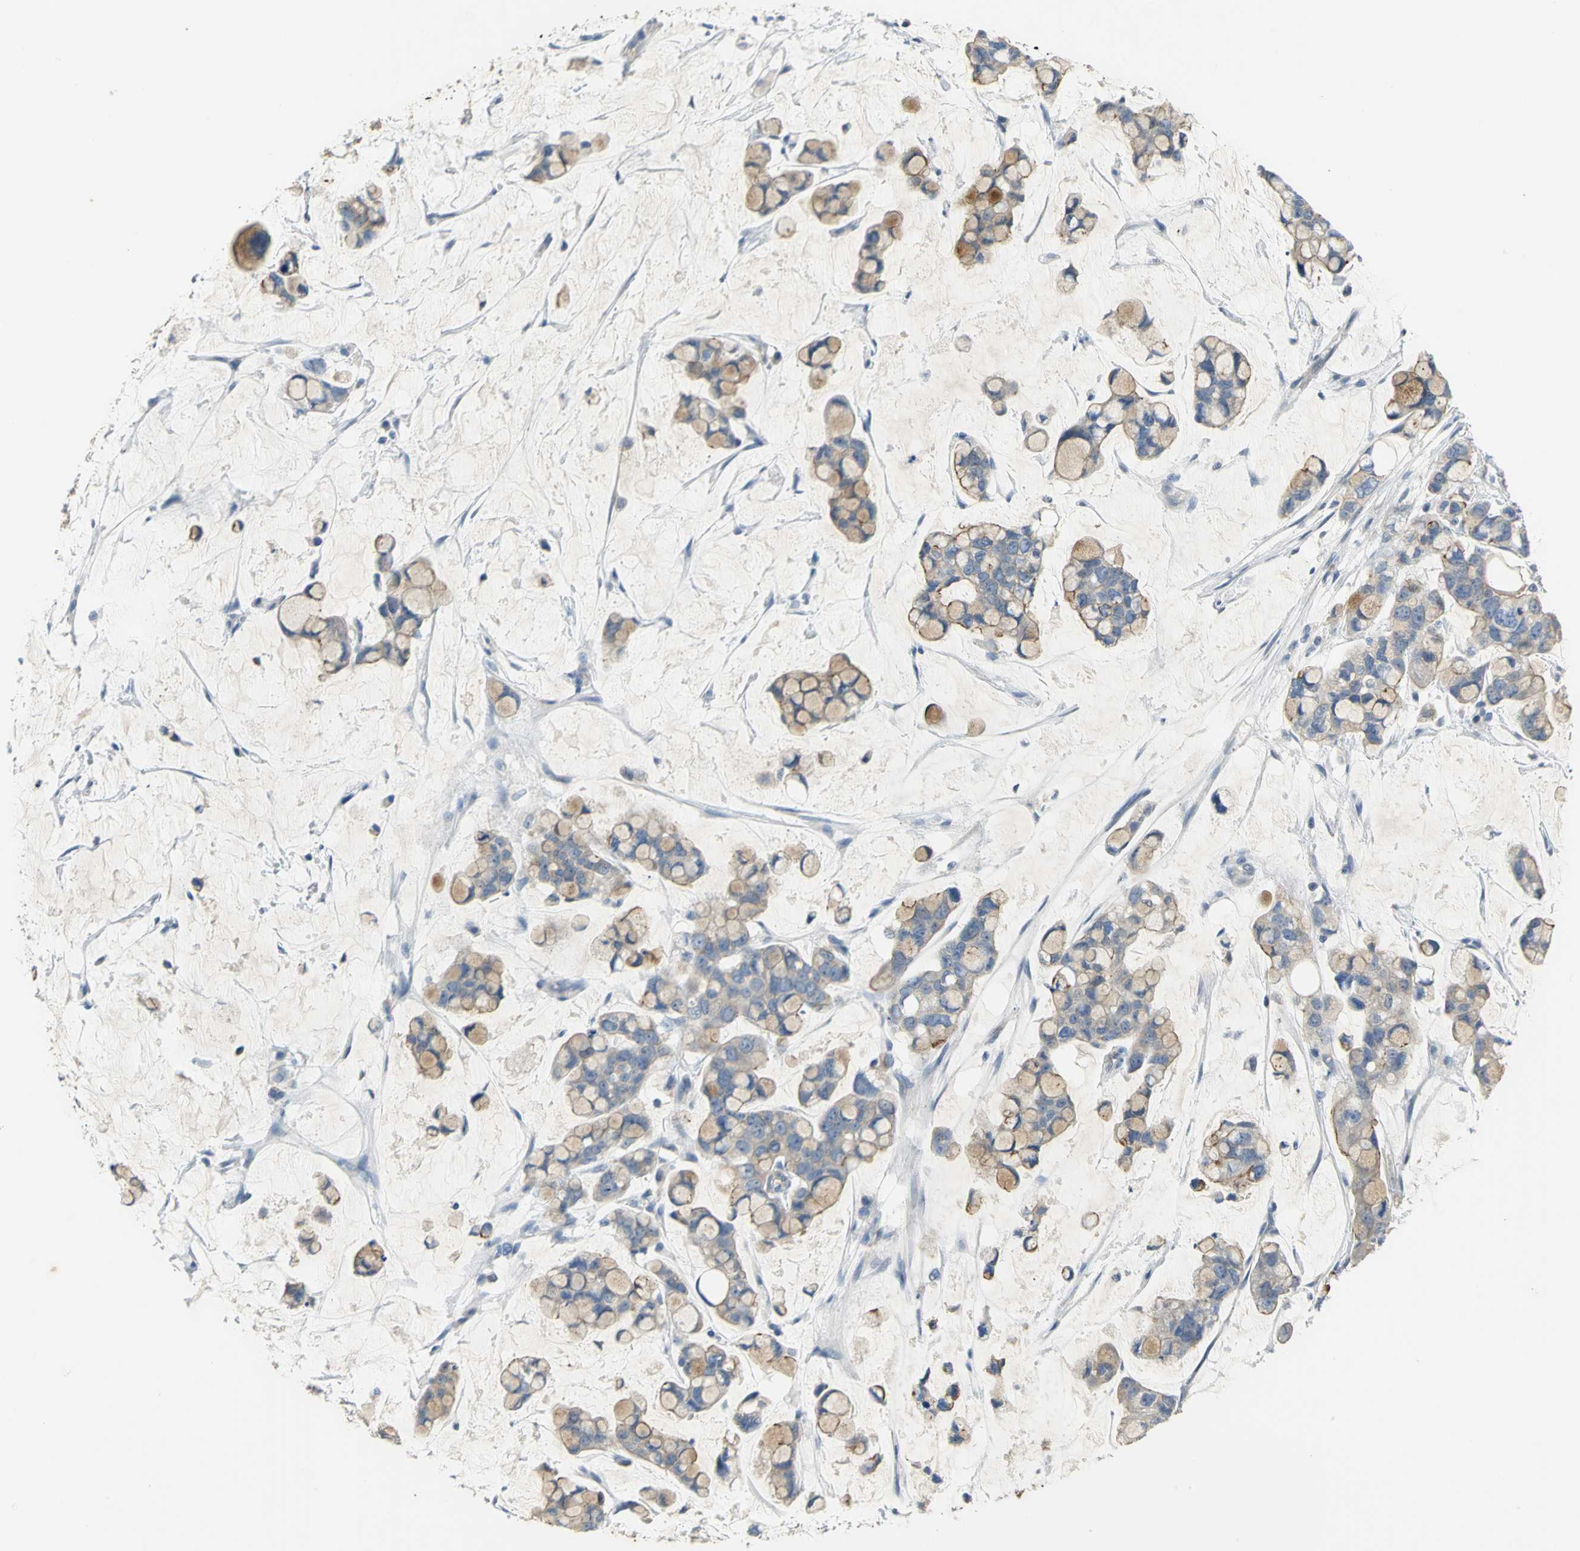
{"staining": {"intensity": "weak", "quantity": ">75%", "location": "cytoplasmic/membranous"}, "tissue": "stomach cancer", "cell_type": "Tumor cells", "image_type": "cancer", "snomed": [{"axis": "morphology", "description": "Adenocarcinoma, NOS"}, {"axis": "topography", "description": "Stomach, lower"}], "caption": "Immunohistochemical staining of stomach cancer (adenocarcinoma) shows low levels of weak cytoplasmic/membranous staining in approximately >75% of tumor cells. Ihc stains the protein in brown and the nuclei are stained blue.", "gene": "HTR1F", "patient": {"sex": "male", "age": 84}}